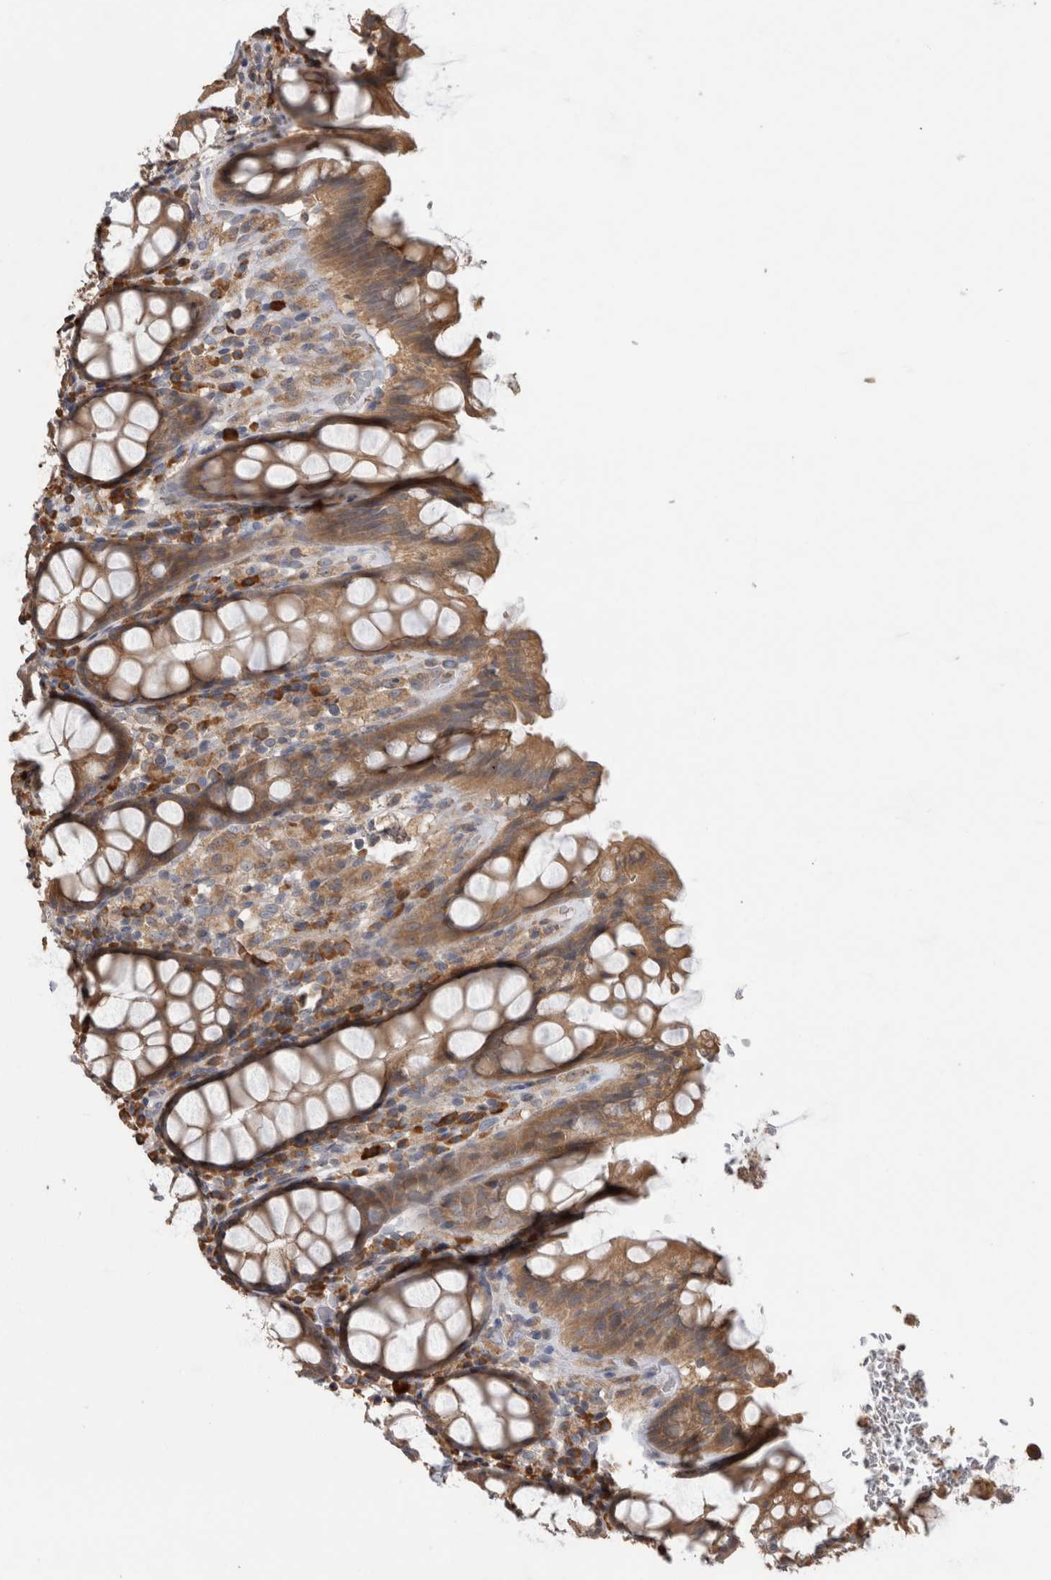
{"staining": {"intensity": "moderate", "quantity": ">75%", "location": "cytoplasmic/membranous"}, "tissue": "rectum", "cell_type": "Glandular cells", "image_type": "normal", "snomed": [{"axis": "morphology", "description": "Normal tissue, NOS"}, {"axis": "topography", "description": "Rectum"}], "caption": "Brown immunohistochemical staining in benign rectum displays moderate cytoplasmic/membranous staining in about >75% of glandular cells.", "gene": "TBCE", "patient": {"sex": "male", "age": 64}}